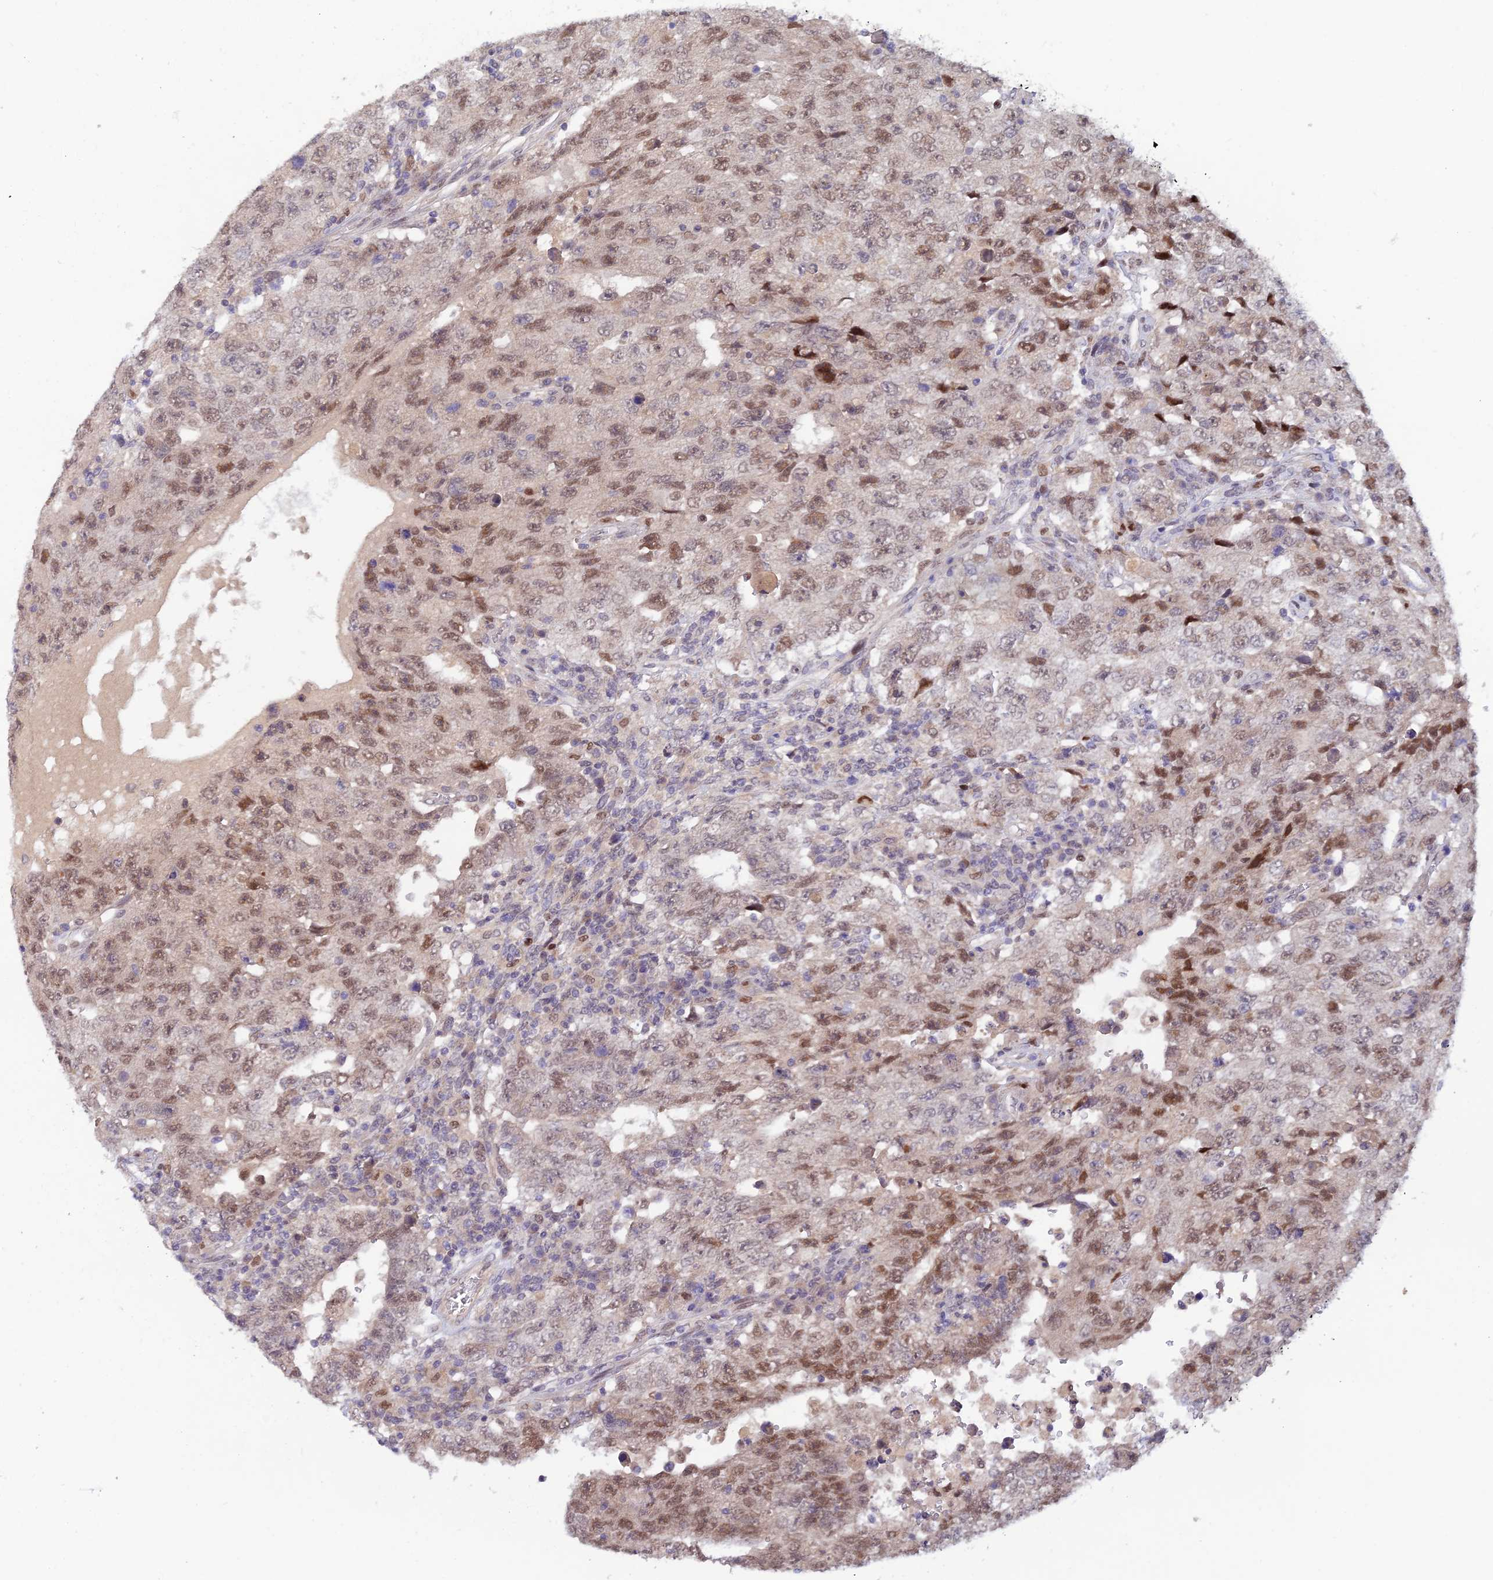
{"staining": {"intensity": "moderate", "quantity": ">75%", "location": "nuclear"}, "tissue": "testis cancer", "cell_type": "Tumor cells", "image_type": "cancer", "snomed": [{"axis": "morphology", "description": "Carcinoma, Embryonal, NOS"}, {"axis": "topography", "description": "Testis"}], "caption": "Immunohistochemical staining of testis embryonal carcinoma exhibits moderate nuclear protein staining in about >75% of tumor cells.", "gene": "FASTKD5", "patient": {"sex": "male", "age": 26}}